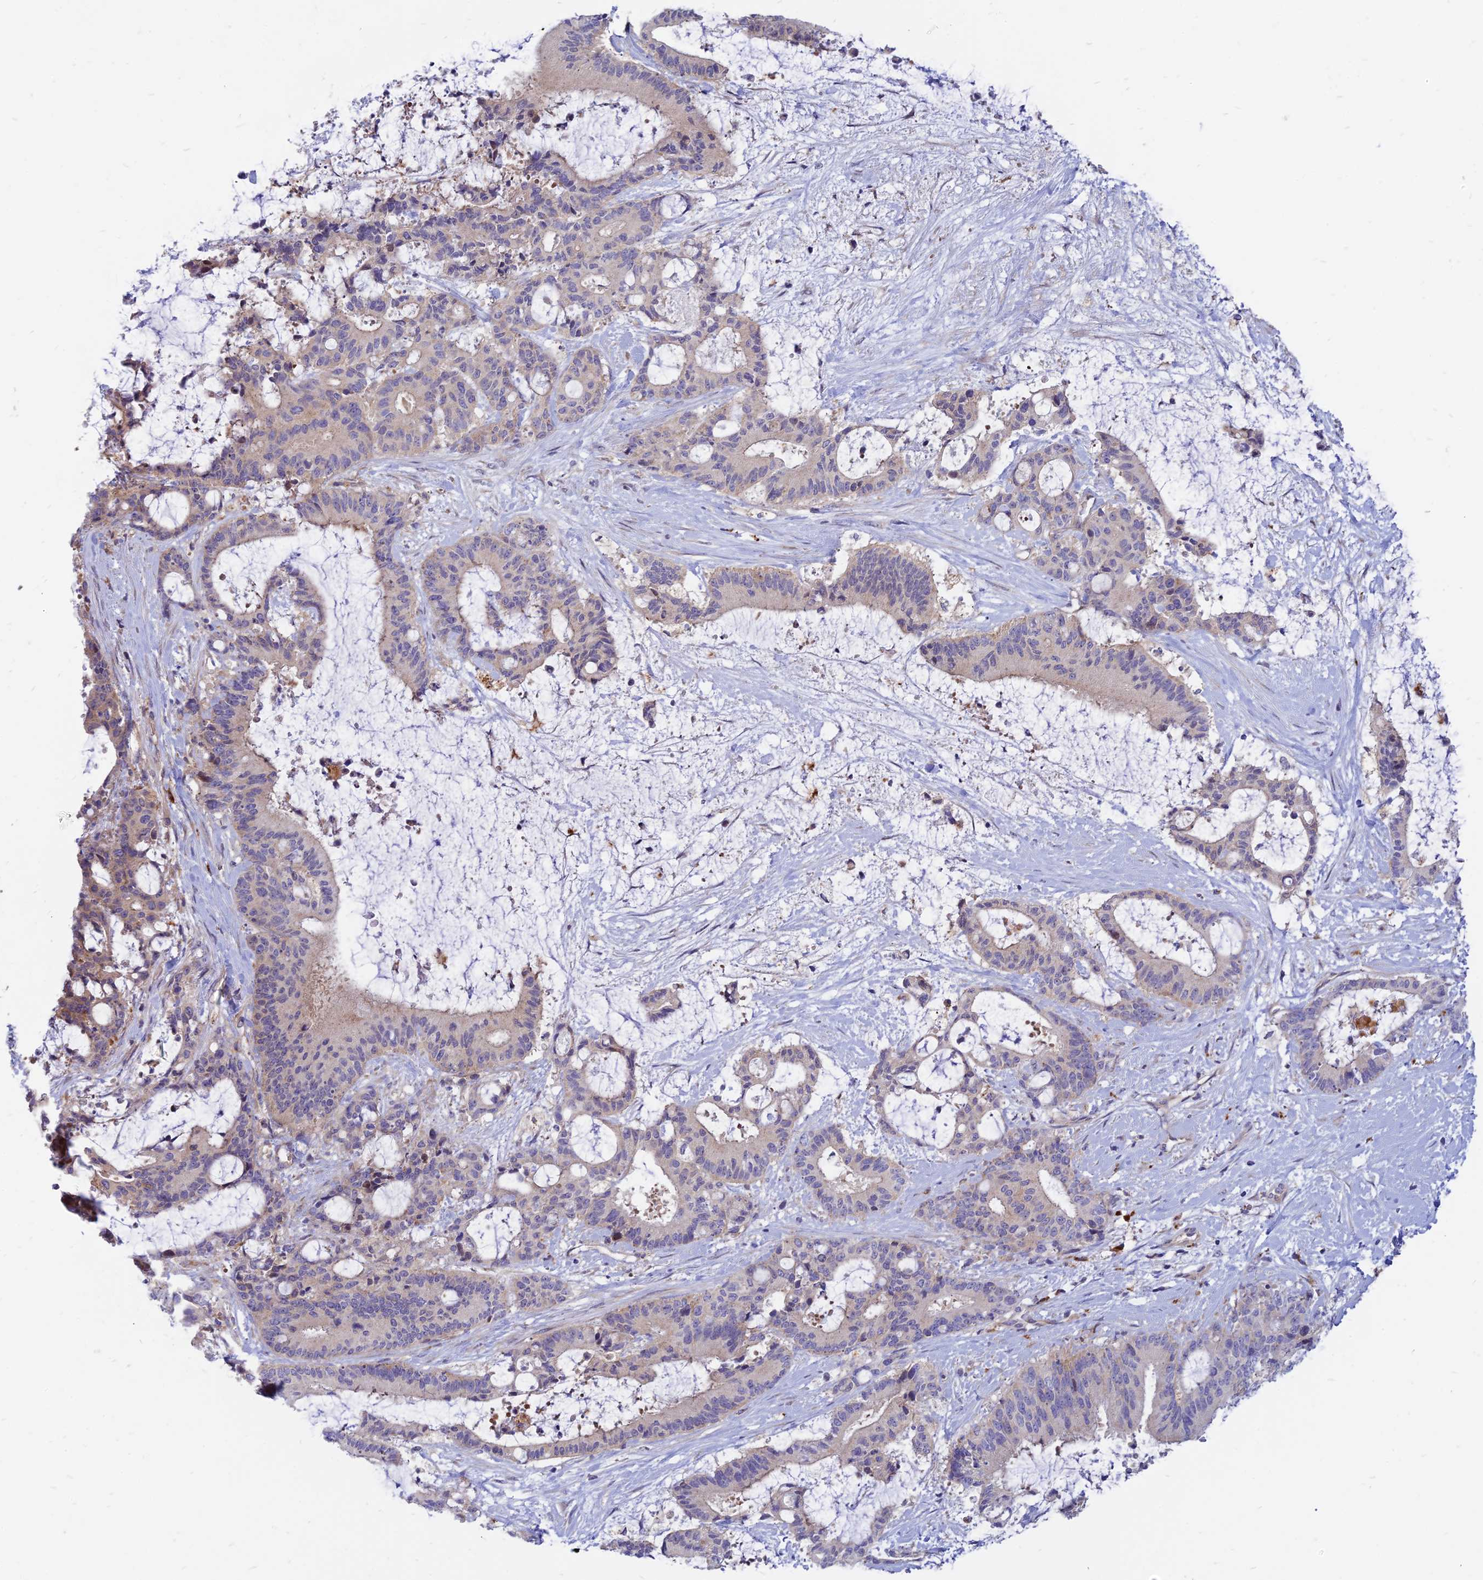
{"staining": {"intensity": "negative", "quantity": "none", "location": "none"}, "tissue": "liver cancer", "cell_type": "Tumor cells", "image_type": "cancer", "snomed": [{"axis": "morphology", "description": "Normal tissue, NOS"}, {"axis": "morphology", "description": "Cholangiocarcinoma"}, {"axis": "topography", "description": "Liver"}, {"axis": "topography", "description": "Peripheral nerve tissue"}], "caption": "This micrograph is of liver cancer (cholangiocarcinoma) stained with IHC to label a protein in brown with the nuclei are counter-stained blue. There is no expression in tumor cells. (Brightfield microscopy of DAB immunohistochemistry (IHC) at high magnification).", "gene": "PHKA2", "patient": {"sex": "female", "age": 73}}